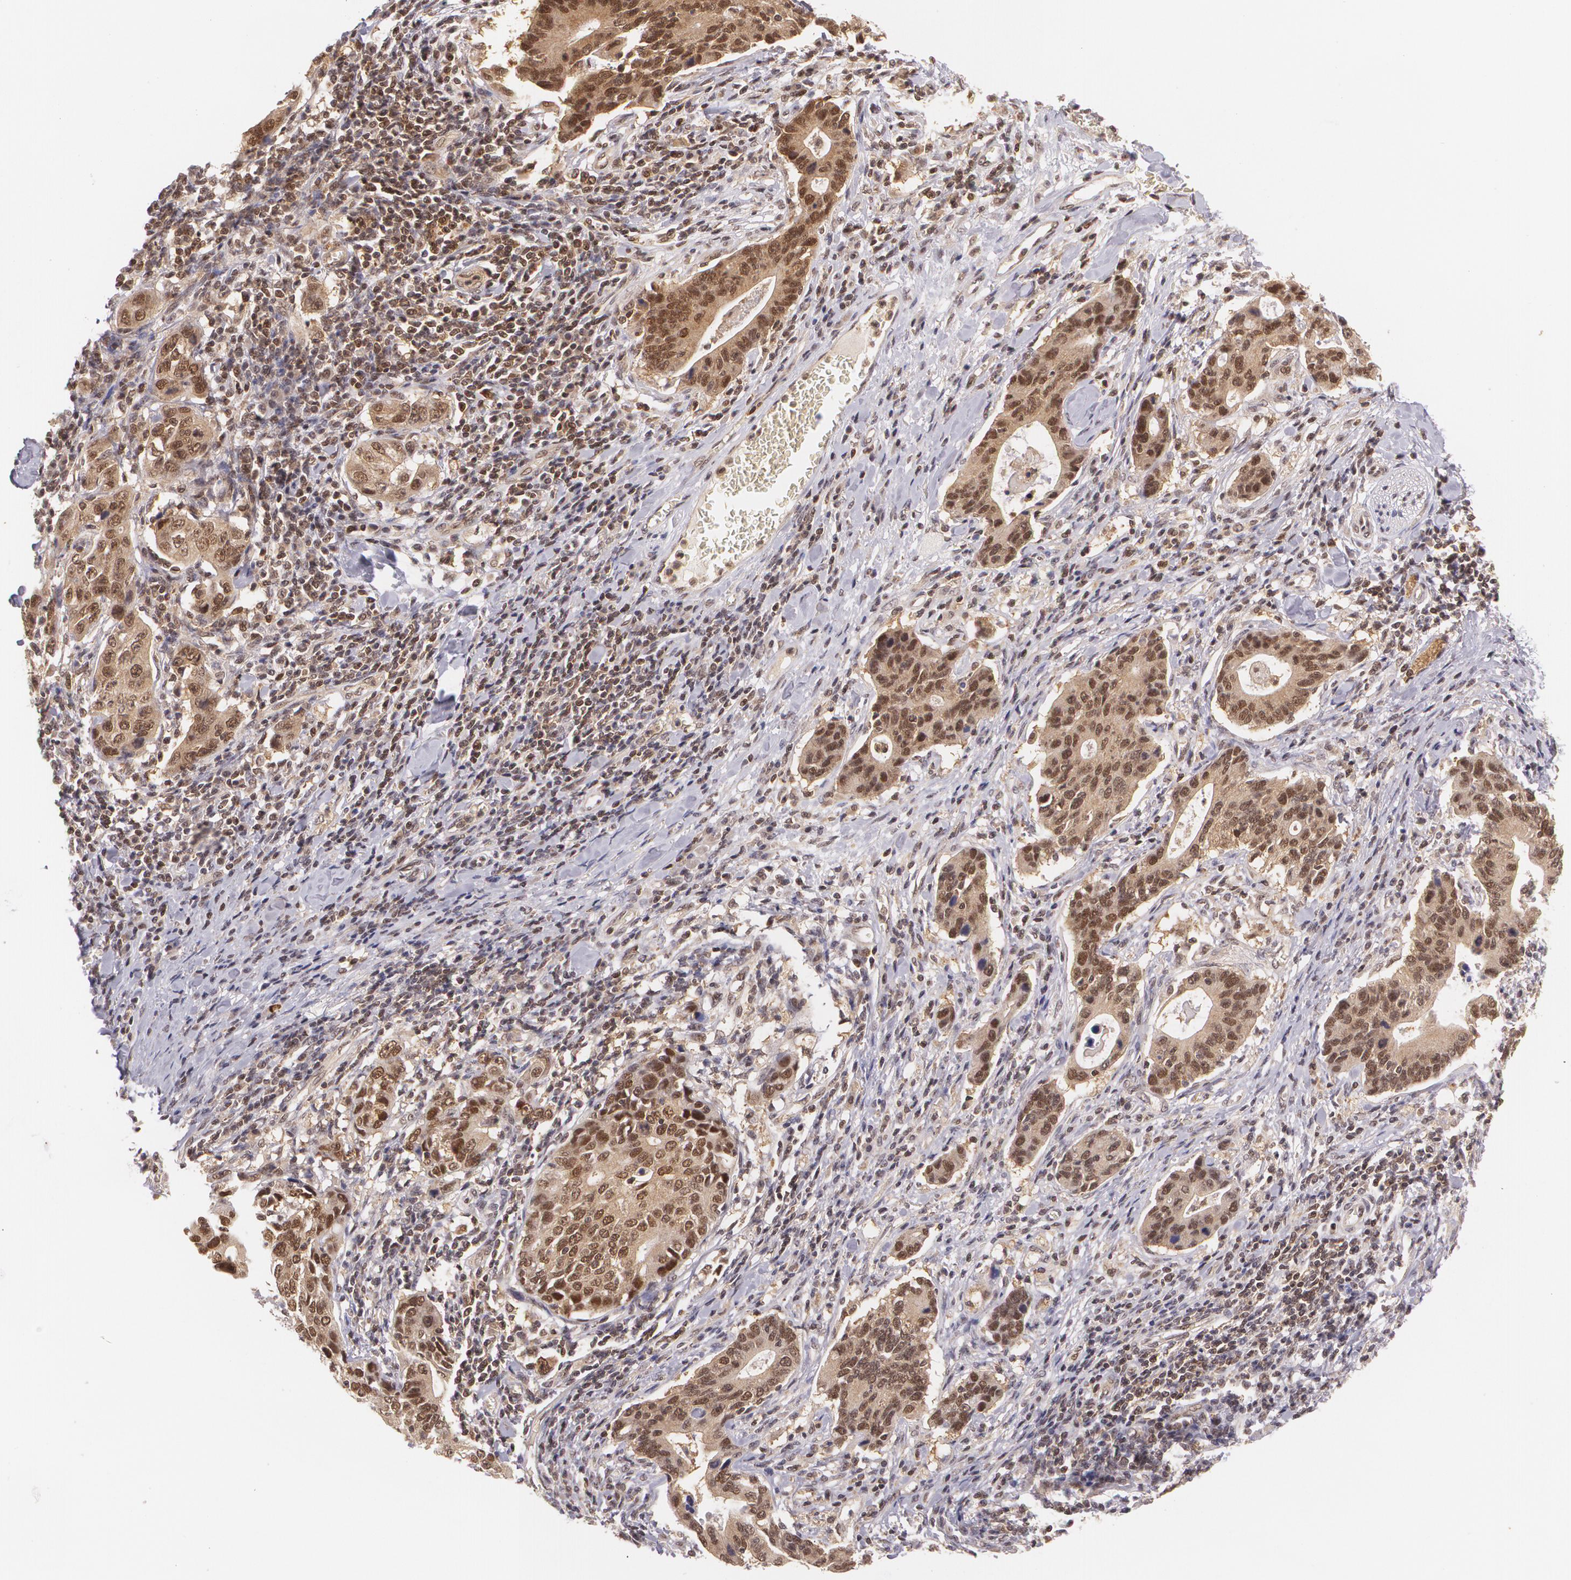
{"staining": {"intensity": "moderate", "quantity": ">75%", "location": "cytoplasmic/membranous,nuclear"}, "tissue": "stomach cancer", "cell_type": "Tumor cells", "image_type": "cancer", "snomed": [{"axis": "morphology", "description": "Adenocarcinoma, NOS"}, {"axis": "topography", "description": "Esophagus"}, {"axis": "topography", "description": "Stomach"}], "caption": "The image shows a brown stain indicating the presence of a protein in the cytoplasmic/membranous and nuclear of tumor cells in adenocarcinoma (stomach).", "gene": "CUL2", "patient": {"sex": "male", "age": 74}}